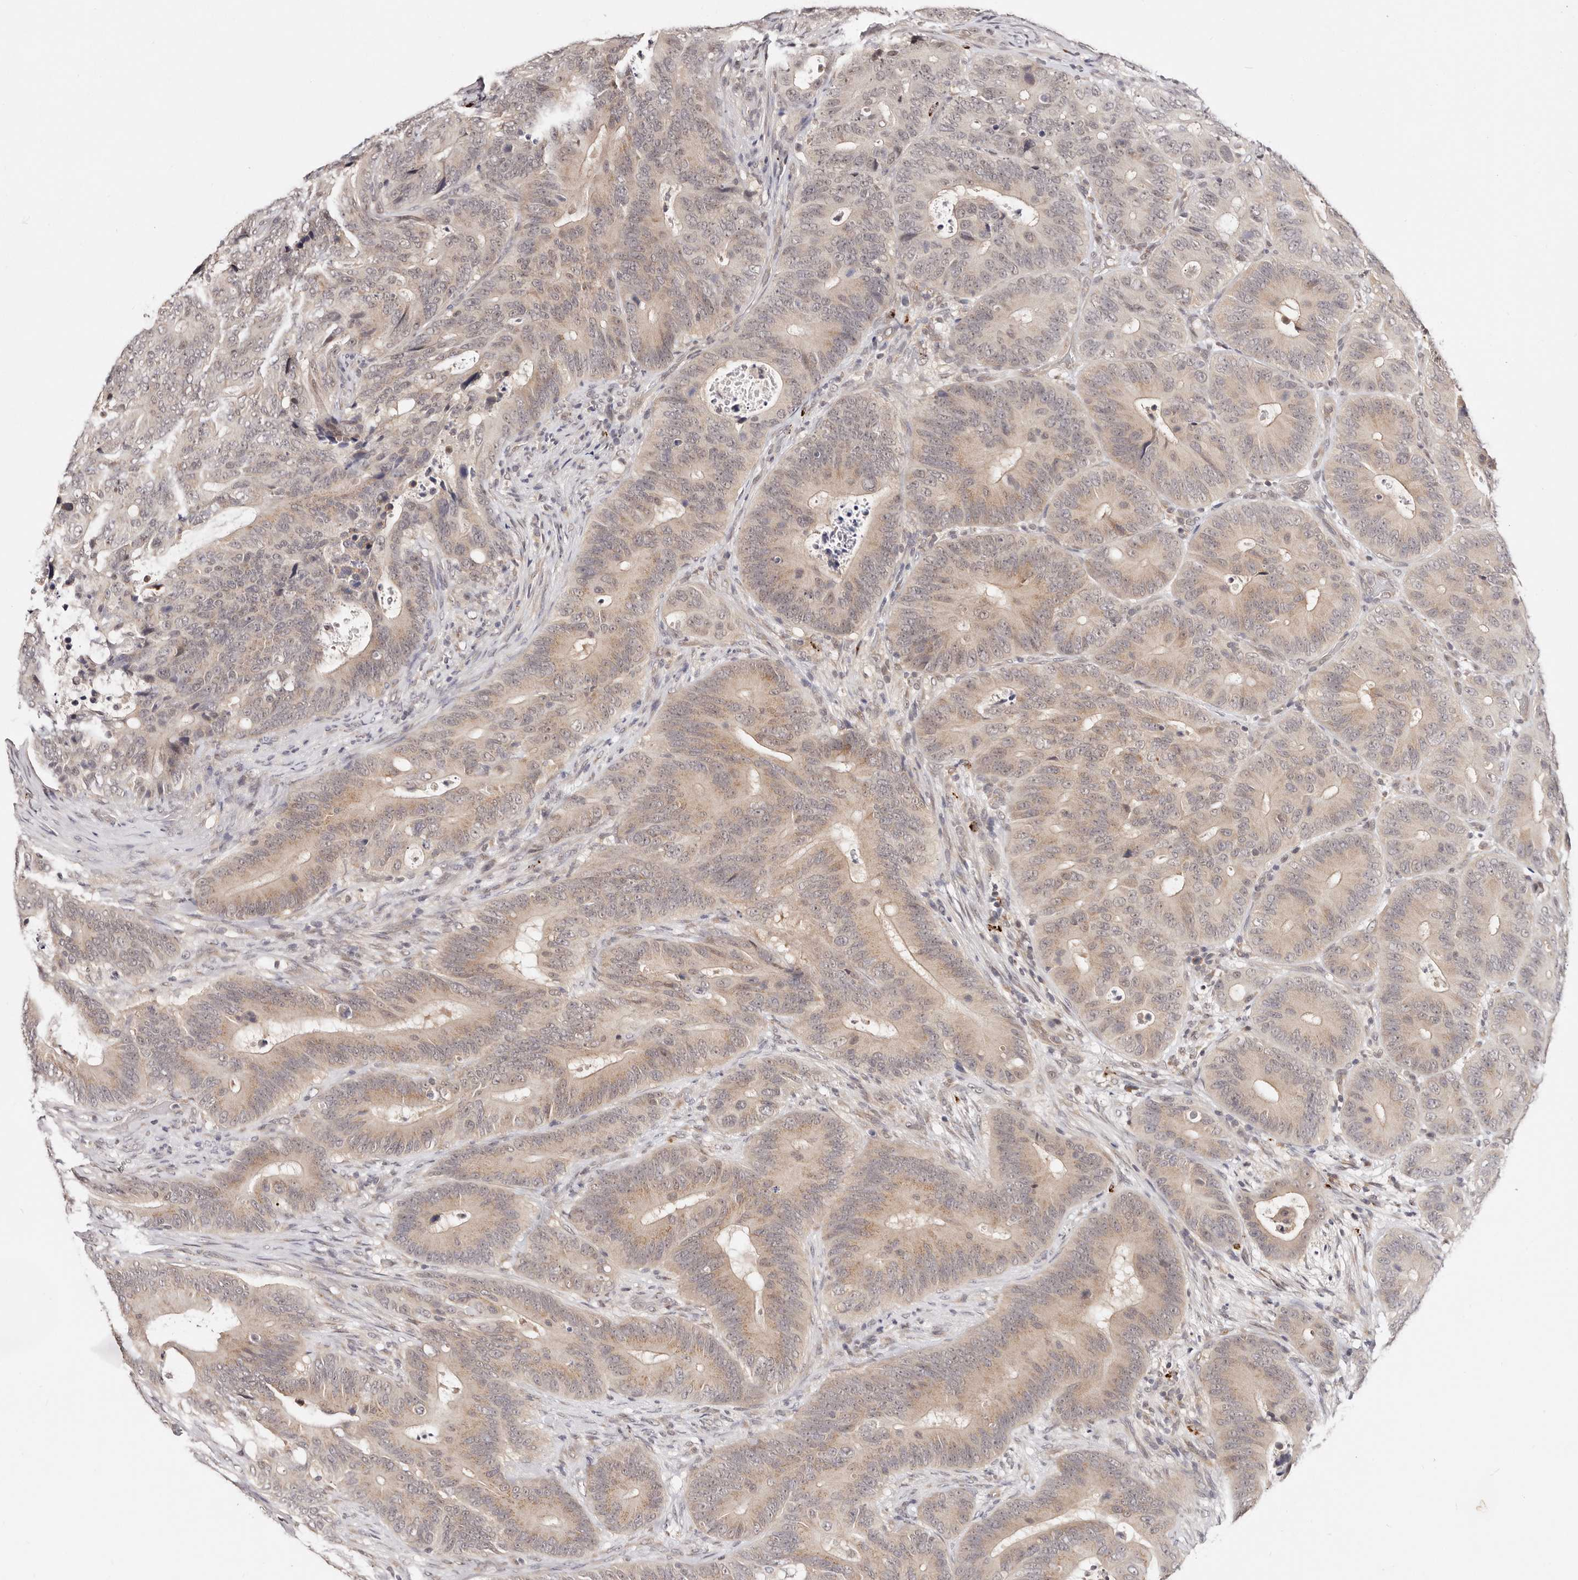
{"staining": {"intensity": "weak", "quantity": ">75%", "location": "cytoplasmic/membranous,nuclear"}, "tissue": "colorectal cancer", "cell_type": "Tumor cells", "image_type": "cancer", "snomed": [{"axis": "morphology", "description": "Adenocarcinoma, NOS"}, {"axis": "topography", "description": "Colon"}], "caption": "An IHC micrograph of tumor tissue is shown. Protein staining in brown labels weak cytoplasmic/membranous and nuclear positivity in adenocarcinoma (colorectal) within tumor cells.", "gene": "VIPAS39", "patient": {"sex": "male", "age": 83}}